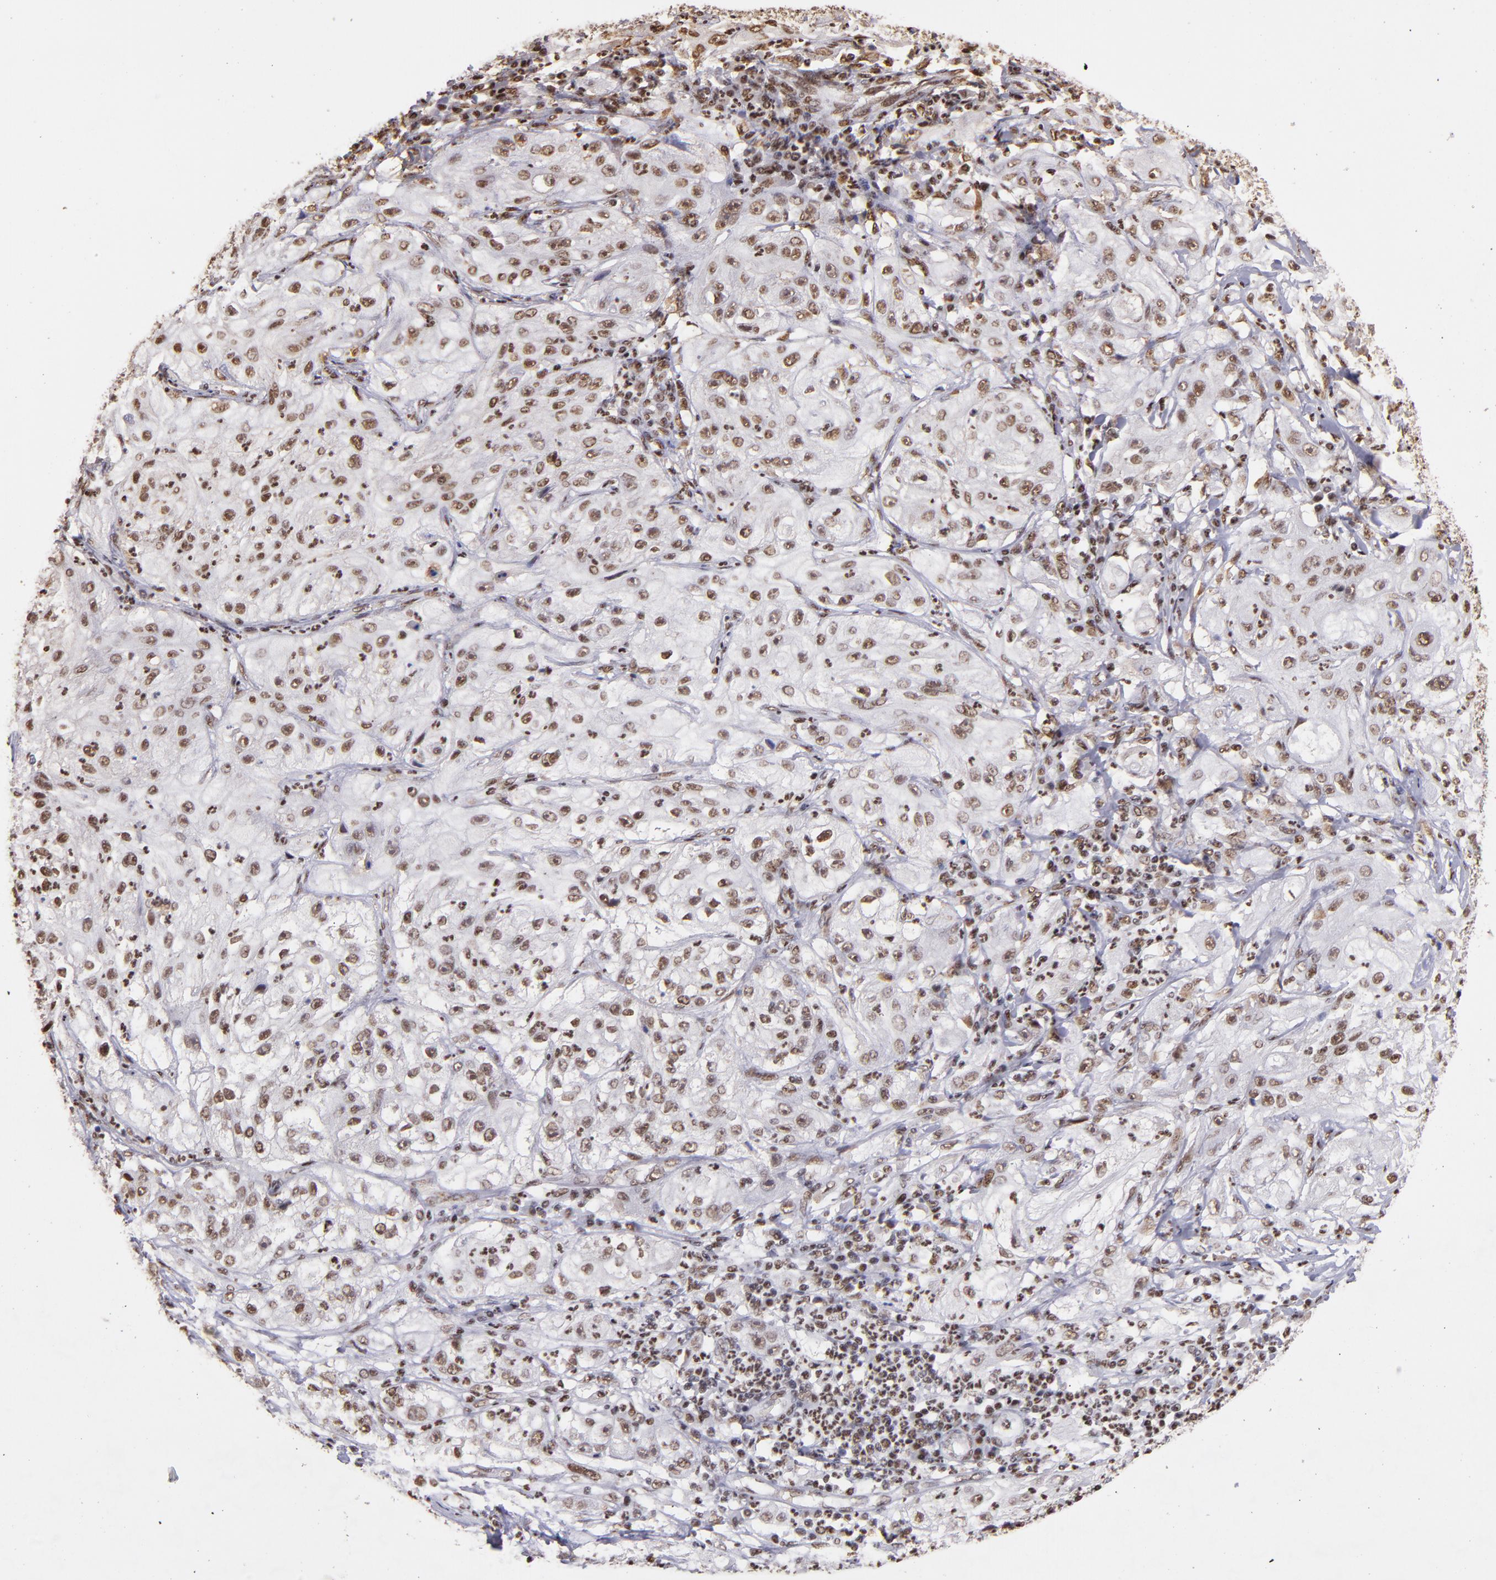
{"staining": {"intensity": "weak", "quantity": ">75%", "location": "nuclear"}, "tissue": "lung cancer", "cell_type": "Tumor cells", "image_type": "cancer", "snomed": [{"axis": "morphology", "description": "Inflammation, NOS"}, {"axis": "morphology", "description": "Squamous cell carcinoma, NOS"}, {"axis": "topography", "description": "Lymph node"}, {"axis": "topography", "description": "Soft tissue"}, {"axis": "topography", "description": "Lung"}], "caption": "Tumor cells show low levels of weak nuclear staining in about >75% of cells in squamous cell carcinoma (lung). Nuclei are stained in blue.", "gene": "SP1", "patient": {"sex": "male", "age": 66}}